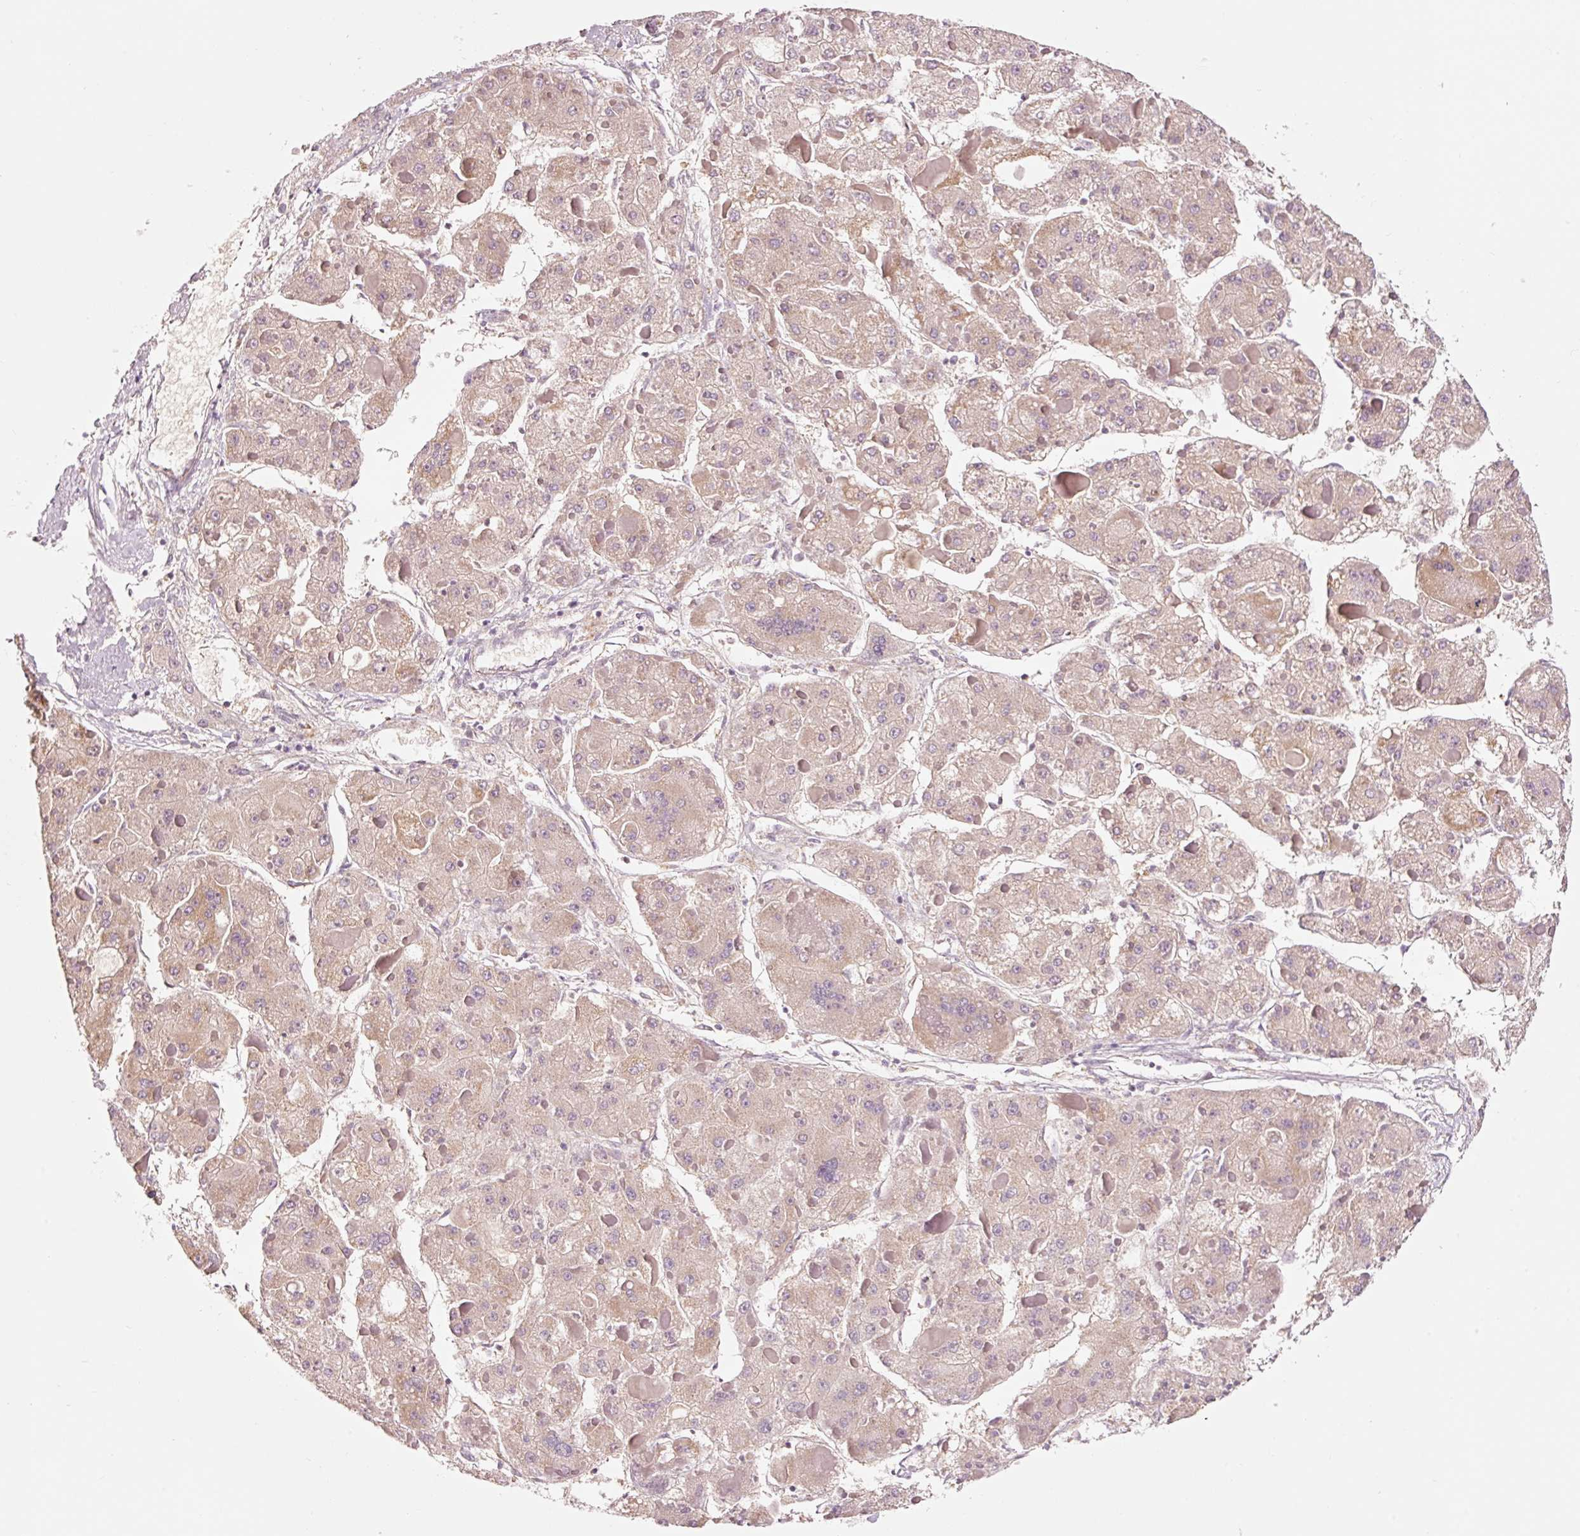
{"staining": {"intensity": "weak", "quantity": ">75%", "location": "cytoplasmic/membranous"}, "tissue": "liver cancer", "cell_type": "Tumor cells", "image_type": "cancer", "snomed": [{"axis": "morphology", "description": "Carcinoma, Hepatocellular, NOS"}, {"axis": "topography", "description": "Liver"}], "caption": "An image showing weak cytoplasmic/membranous positivity in about >75% of tumor cells in liver cancer, as visualized by brown immunohistochemical staining.", "gene": "LDHAL6B", "patient": {"sex": "female", "age": 73}}